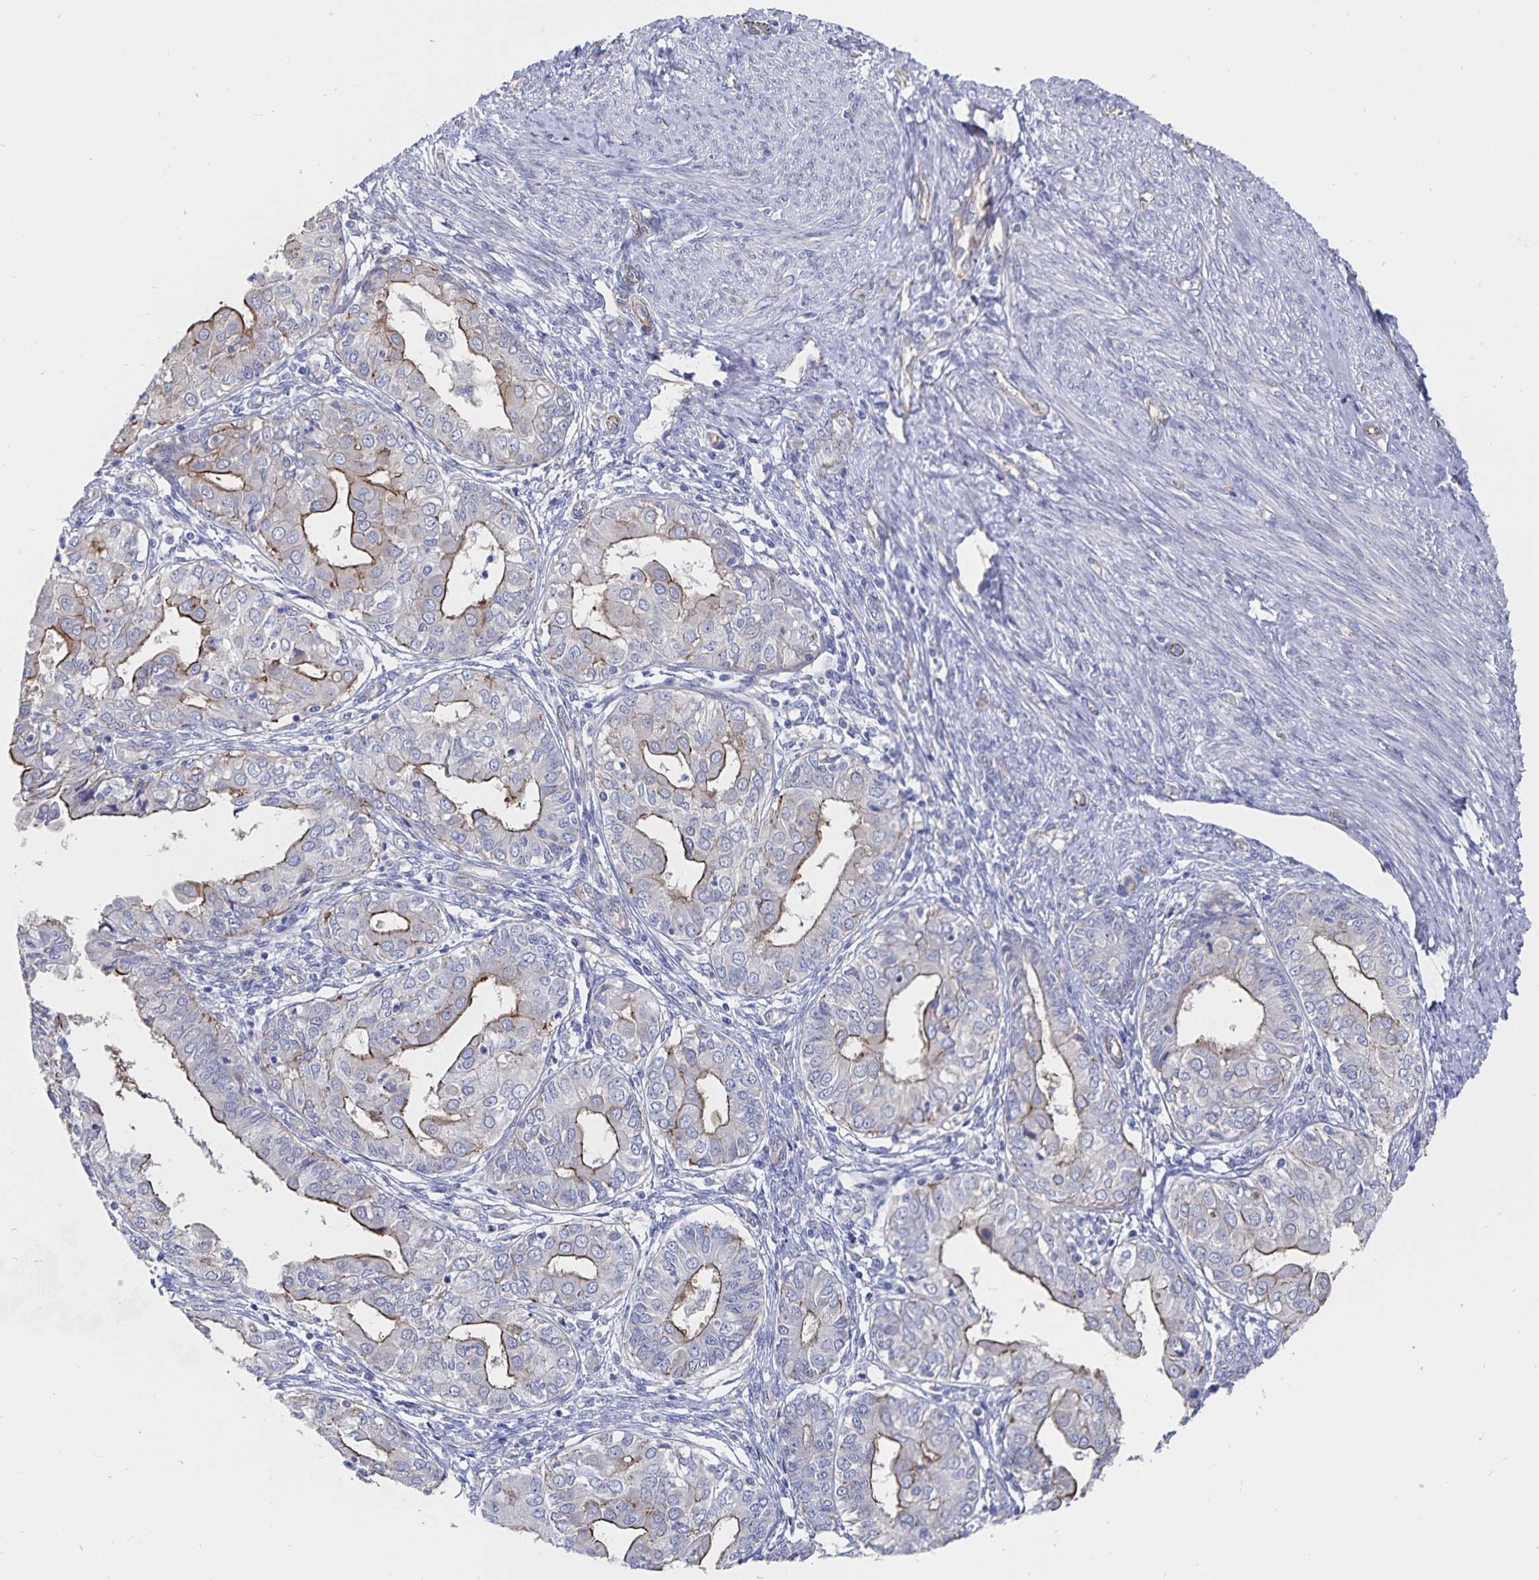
{"staining": {"intensity": "moderate", "quantity": "<25%", "location": "cytoplasmic/membranous"}, "tissue": "endometrial cancer", "cell_type": "Tumor cells", "image_type": "cancer", "snomed": [{"axis": "morphology", "description": "Adenocarcinoma, NOS"}, {"axis": "topography", "description": "Endometrium"}], "caption": "There is low levels of moderate cytoplasmic/membranous staining in tumor cells of endometrial cancer (adenocarcinoma), as demonstrated by immunohistochemical staining (brown color).", "gene": "SSTR1", "patient": {"sex": "female", "age": 68}}